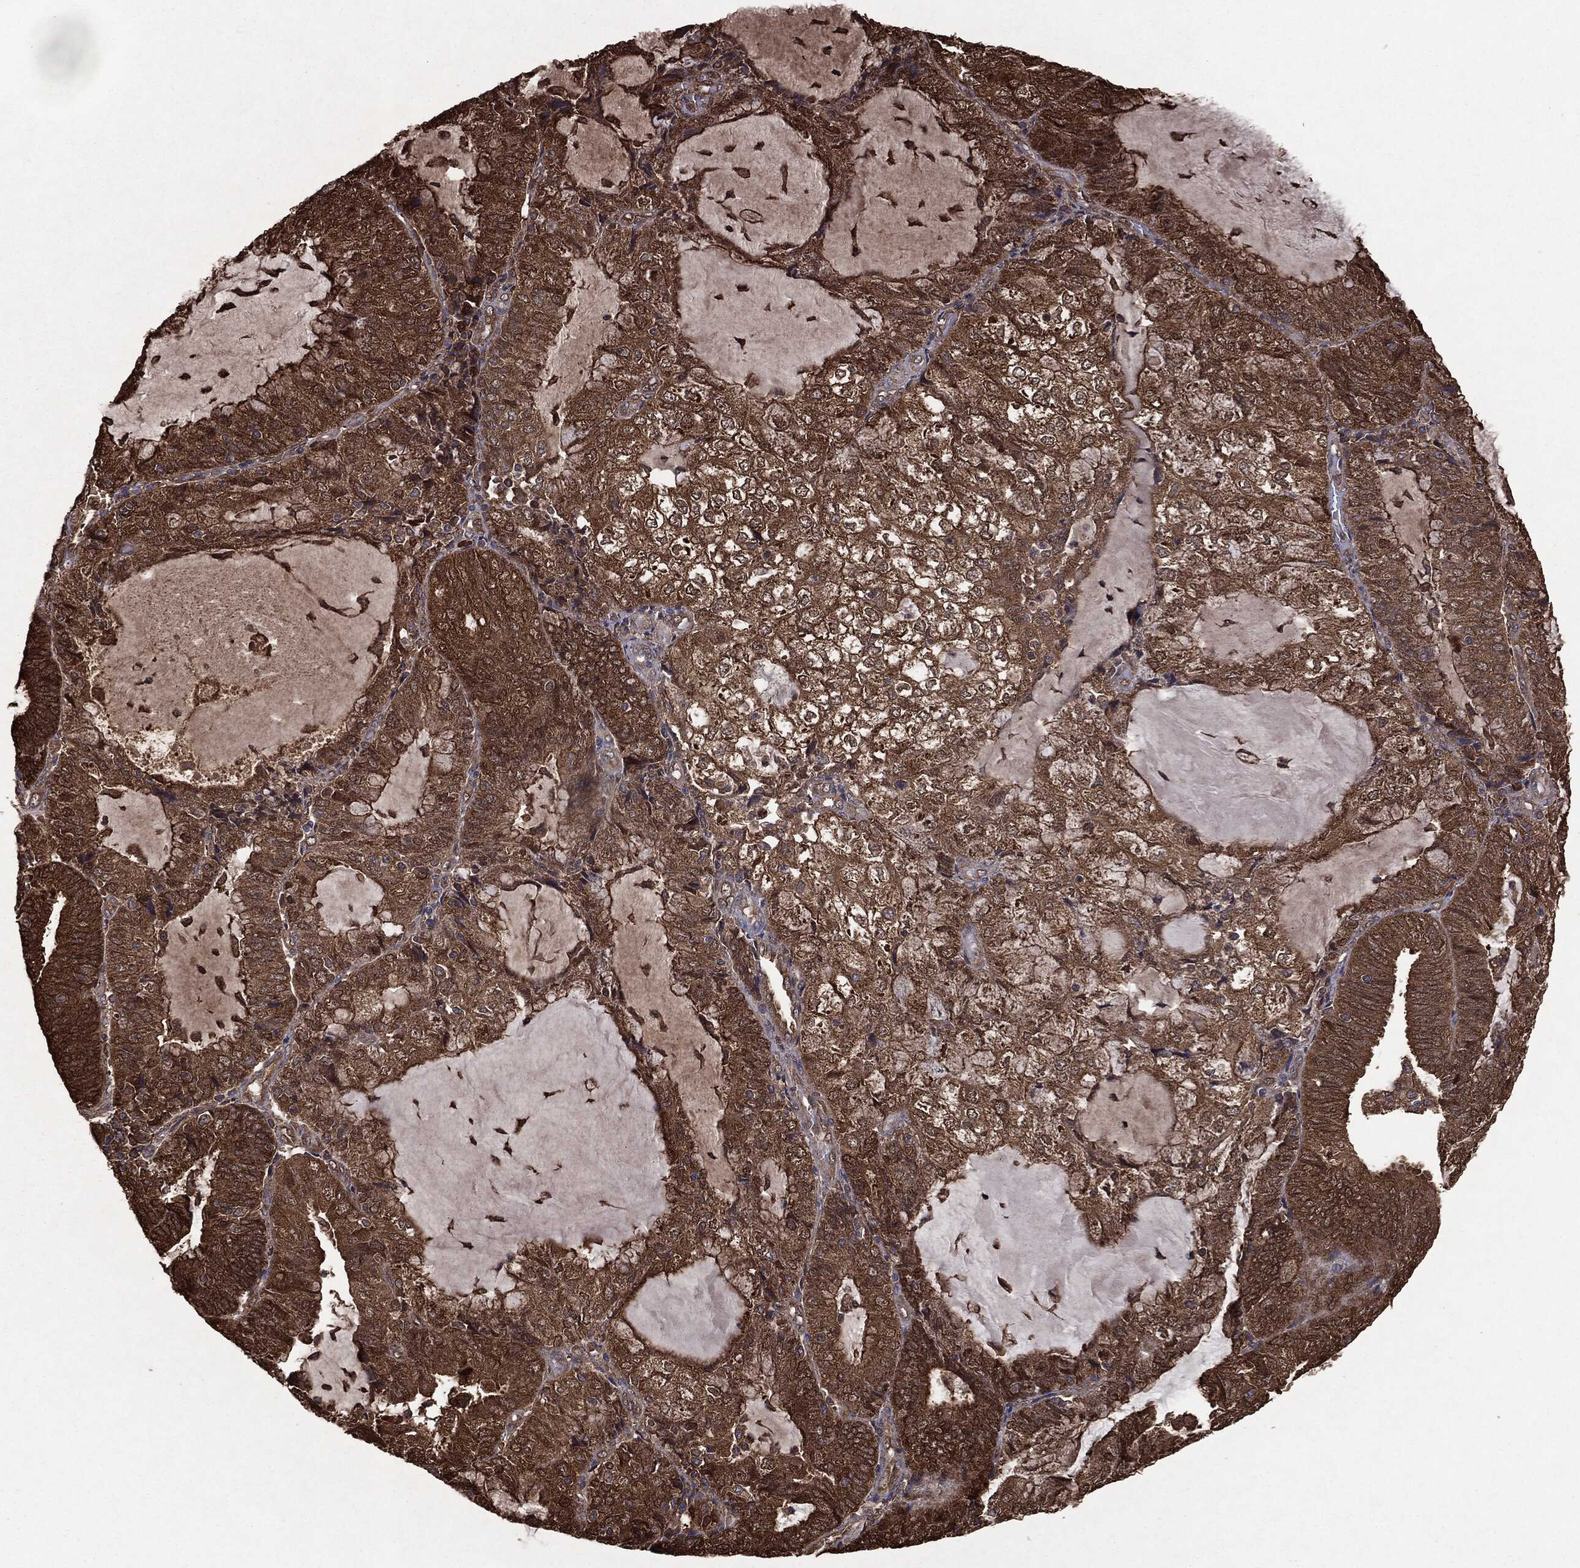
{"staining": {"intensity": "strong", "quantity": ">75%", "location": "cytoplasmic/membranous"}, "tissue": "endometrial cancer", "cell_type": "Tumor cells", "image_type": "cancer", "snomed": [{"axis": "morphology", "description": "Adenocarcinoma, NOS"}, {"axis": "topography", "description": "Endometrium"}], "caption": "A high-resolution micrograph shows immunohistochemistry (IHC) staining of endometrial cancer, which displays strong cytoplasmic/membranous staining in about >75% of tumor cells. Nuclei are stained in blue.", "gene": "NME1", "patient": {"sex": "female", "age": 81}}